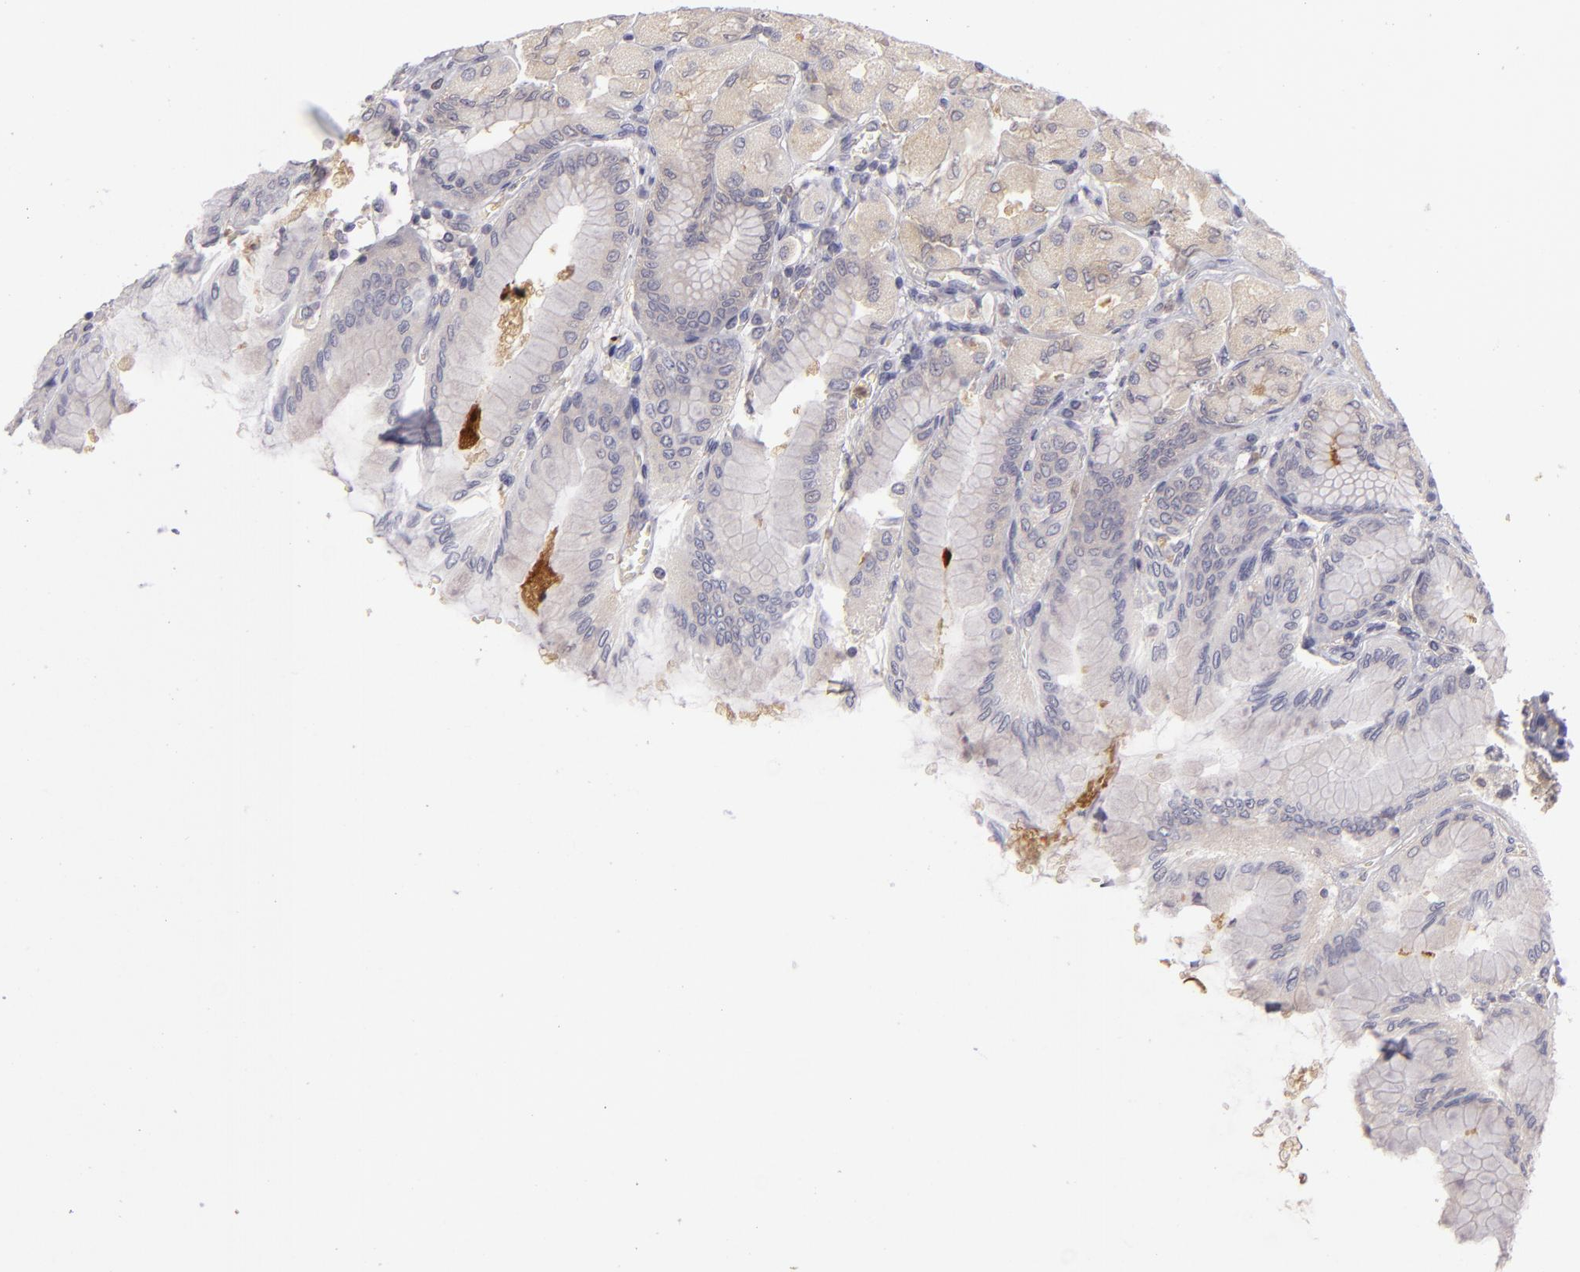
{"staining": {"intensity": "weak", "quantity": "25%-75%", "location": "cytoplasmic/membranous"}, "tissue": "stomach", "cell_type": "Glandular cells", "image_type": "normal", "snomed": [{"axis": "morphology", "description": "Normal tissue, NOS"}, {"axis": "topography", "description": "Stomach, upper"}], "caption": "Immunohistochemistry staining of unremarkable stomach, which demonstrates low levels of weak cytoplasmic/membranous expression in about 25%-75% of glandular cells indicating weak cytoplasmic/membranous protein staining. The staining was performed using DAB (brown) for protein detection and nuclei were counterstained in hematoxylin (blue).", "gene": "MMP10", "patient": {"sex": "female", "age": 56}}